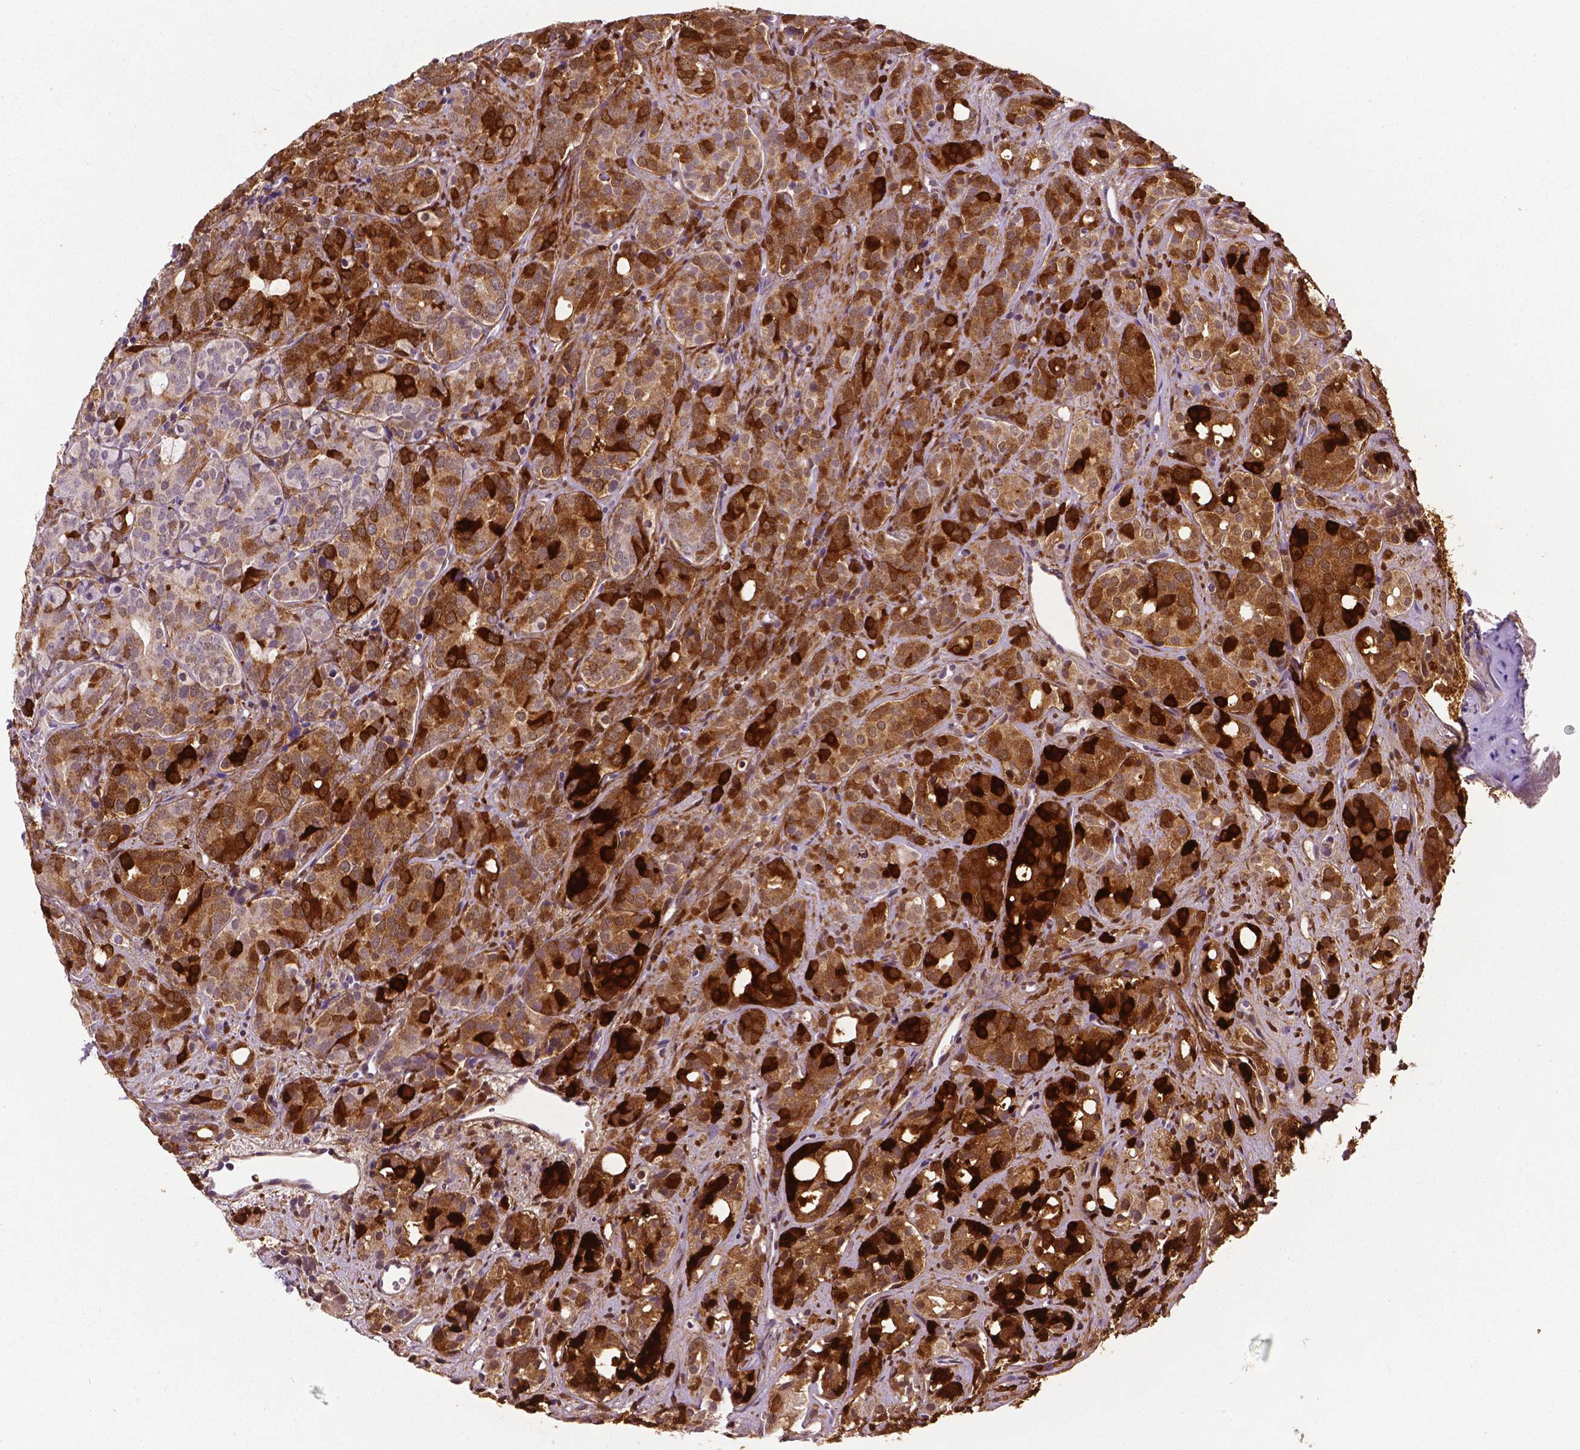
{"staining": {"intensity": "strong", "quantity": "25%-75%", "location": "cytoplasmic/membranous"}, "tissue": "prostate cancer", "cell_type": "Tumor cells", "image_type": "cancer", "snomed": [{"axis": "morphology", "description": "Adenocarcinoma, High grade"}, {"axis": "topography", "description": "Prostate"}], "caption": "Protein expression analysis of high-grade adenocarcinoma (prostate) shows strong cytoplasmic/membranous positivity in approximately 25%-75% of tumor cells.", "gene": "PHGDH", "patient": {"sex": "male", "age": 84}}